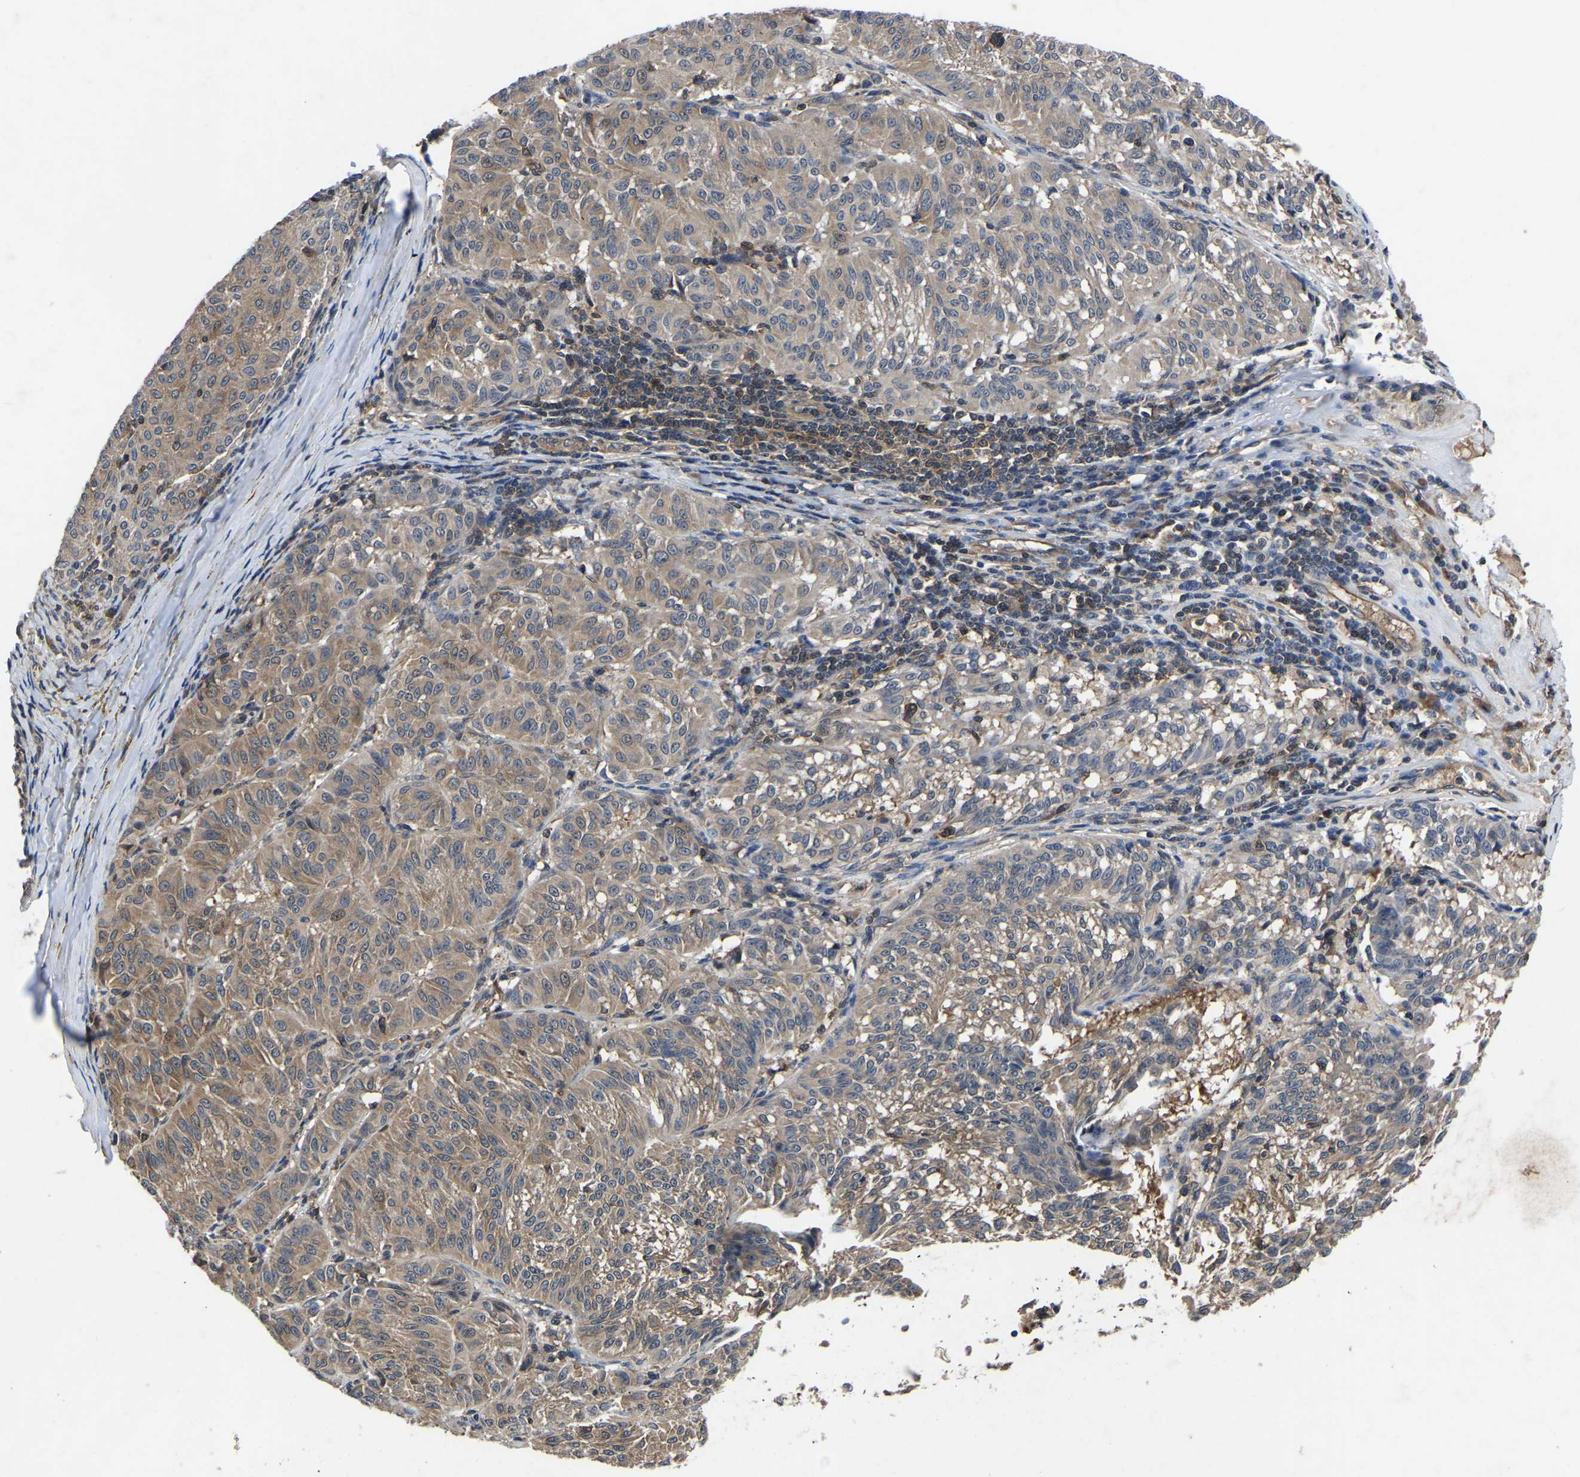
{"staining": {"intensity": "moderate", "quantity": ">75%", "location": "cytoplasmic/membranous"}, "tissue": "melanoma", "cell_type": "Tumor cells", "image_type": "cancer", "snomed": [{"axis": "morphology", "description": "Malignant melanoma, NOS"}, {"axis": "topography", "description": "Skin"}], "caption": "Malignant melanoma tissue shows moderate cytoplasmic/membranous staining in about >75% of tumor cells", "gene": "FGD5", "patient": {"sex": "female", "age": 72}}